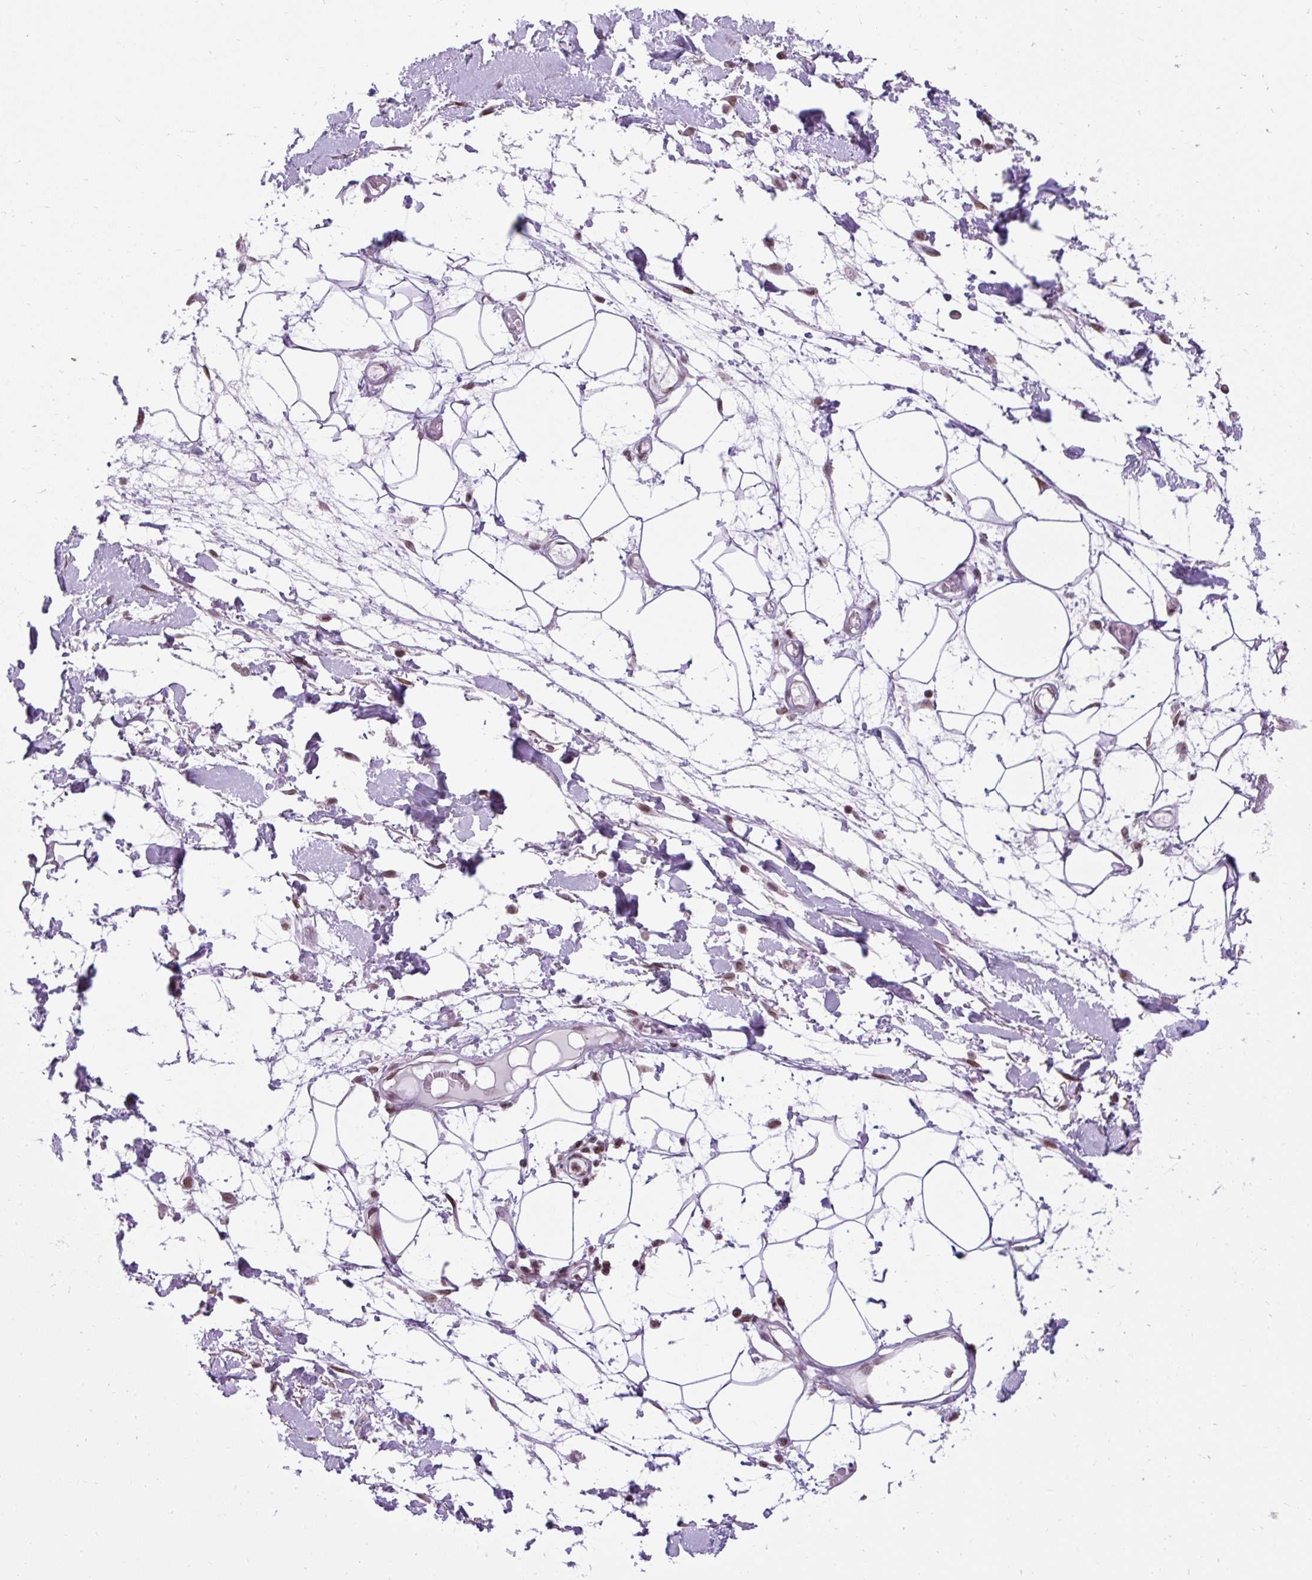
{"staining": {"intensity": "negative", "quantity": "none", "location": "none"}, "tissue": "adipose tissue", "cell_type": "Adipocytes", "image_type": "normal", "snomed": [{"axis": "morphology", "description": "Normal tissue, NOS"}, {"axis": "topography", "description": "Vulva"}, {"axis": "topography", "description": "Peripheral nerve tissue"}], "caption": "DAB (3,3'-diaminobenzidine) immunohistochemical staining of normal adipose tissue demonstrates no significant staining in adipocytes. Brightfield microscopy of IHC stained with DAB (3,3'-diaminobenzidine) (brown) and hematoxylin (blue), captured at high magnification.", "gene": "ZNF672", "patient": {"sex": "female", "age": 68}}